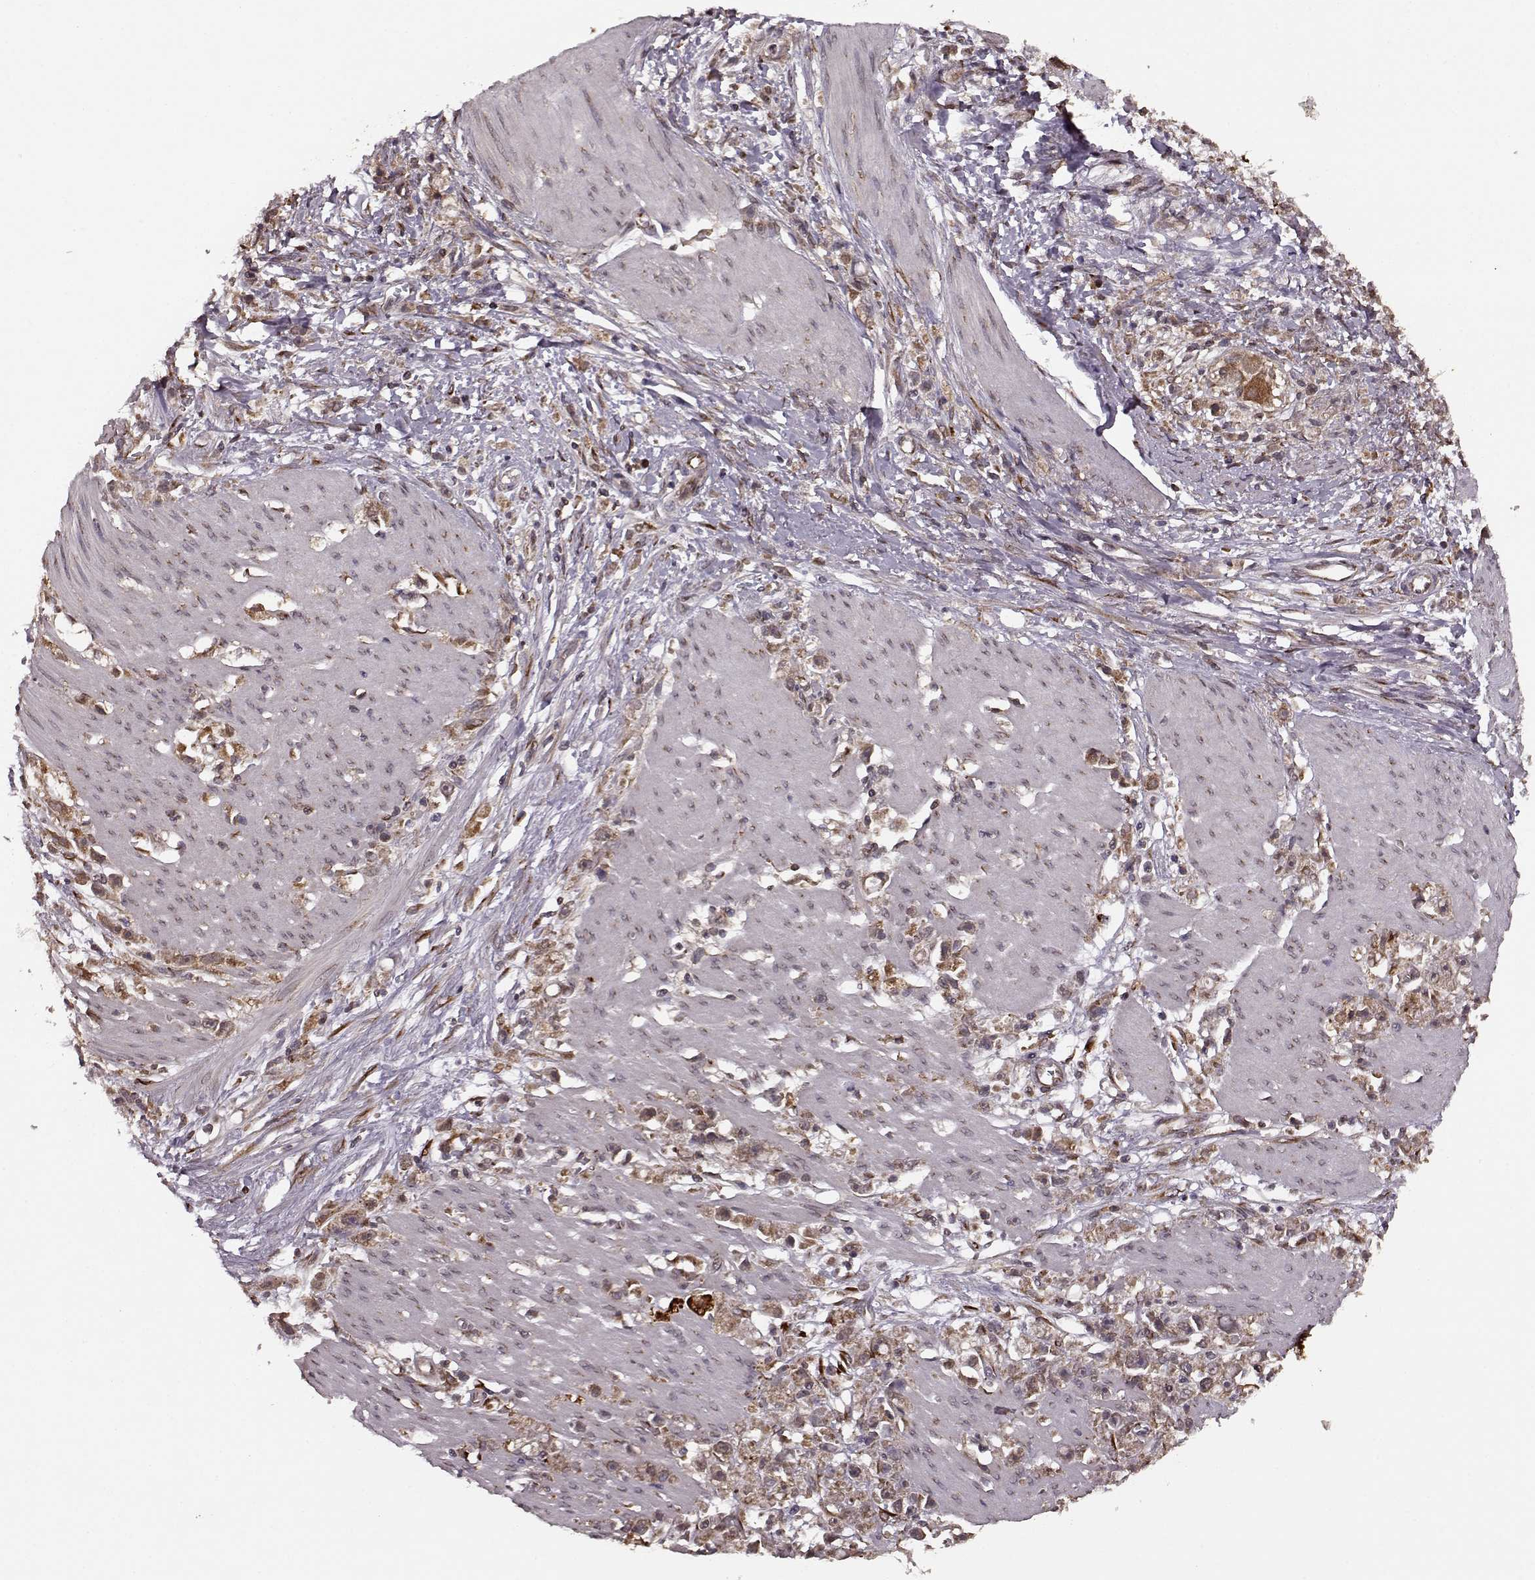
{"staining": {"intensity": "strong", "quantity": ">75%", "location": "cytoplasmic/membranous"}, "tissue": "stomach cancer", "cell_type": "Tumor cells", "image_type": "cancer", "snomed": [{"axis": "morphology", "description": "Adenocarcinoma, NOS"}, {"axis": "topography", "description": "Stomach"}], "caption": "Immunohistochemical staining of human stomach cancer (adenocarcinoma) exhibits high levels of strong cytoplasmic/membranous expression in about >75% of tumor cells.", "gene": "YIPF5", "patient": {"sex": "female", "age": 59}}